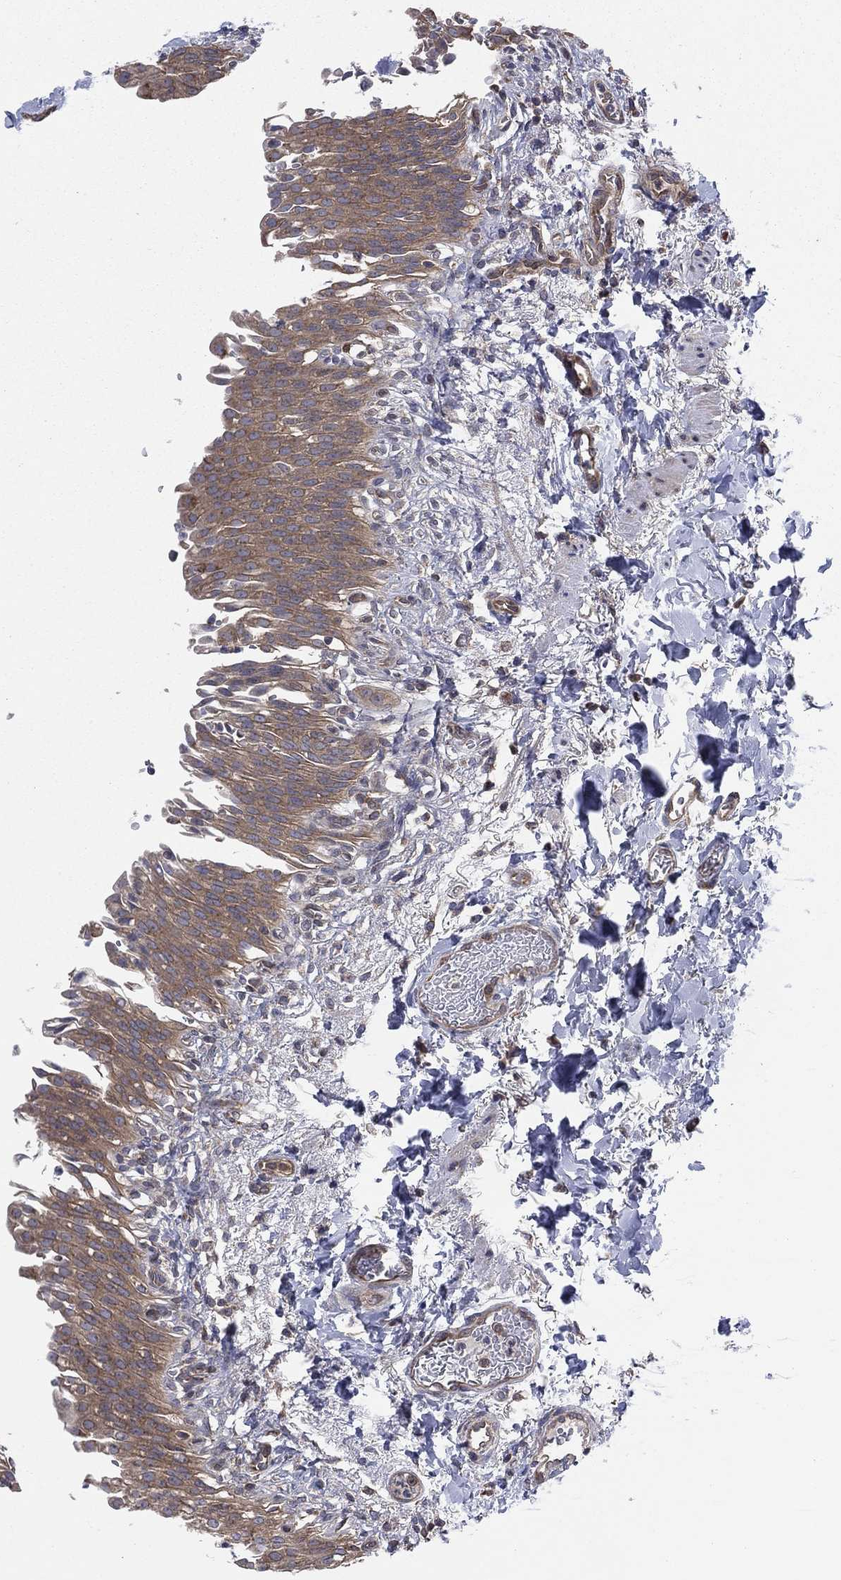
{"staining": {"intensity": "moderate", "quantity": "25%-75%", "location": "cytoplasmic/membranous"}, "tissue": "urinary bladder", "cell_type": "Urothelial cells", "image_type": "normal", "snomed": [{"axis": "morphology", "description": "Normal tissue, NOS"}, {"axis": "topography", "description": "Urinary bladder"}], "caption": "DAB (3,3'-diaminobenzidine) immunohistochemical staining of benign urinary bladder shows moderate cytoplasmic/membranous protein expression in about 25%-75% of urothelial cells.", "gene": "C2orf76", "patient": {"sex": "female", "age": 60}}